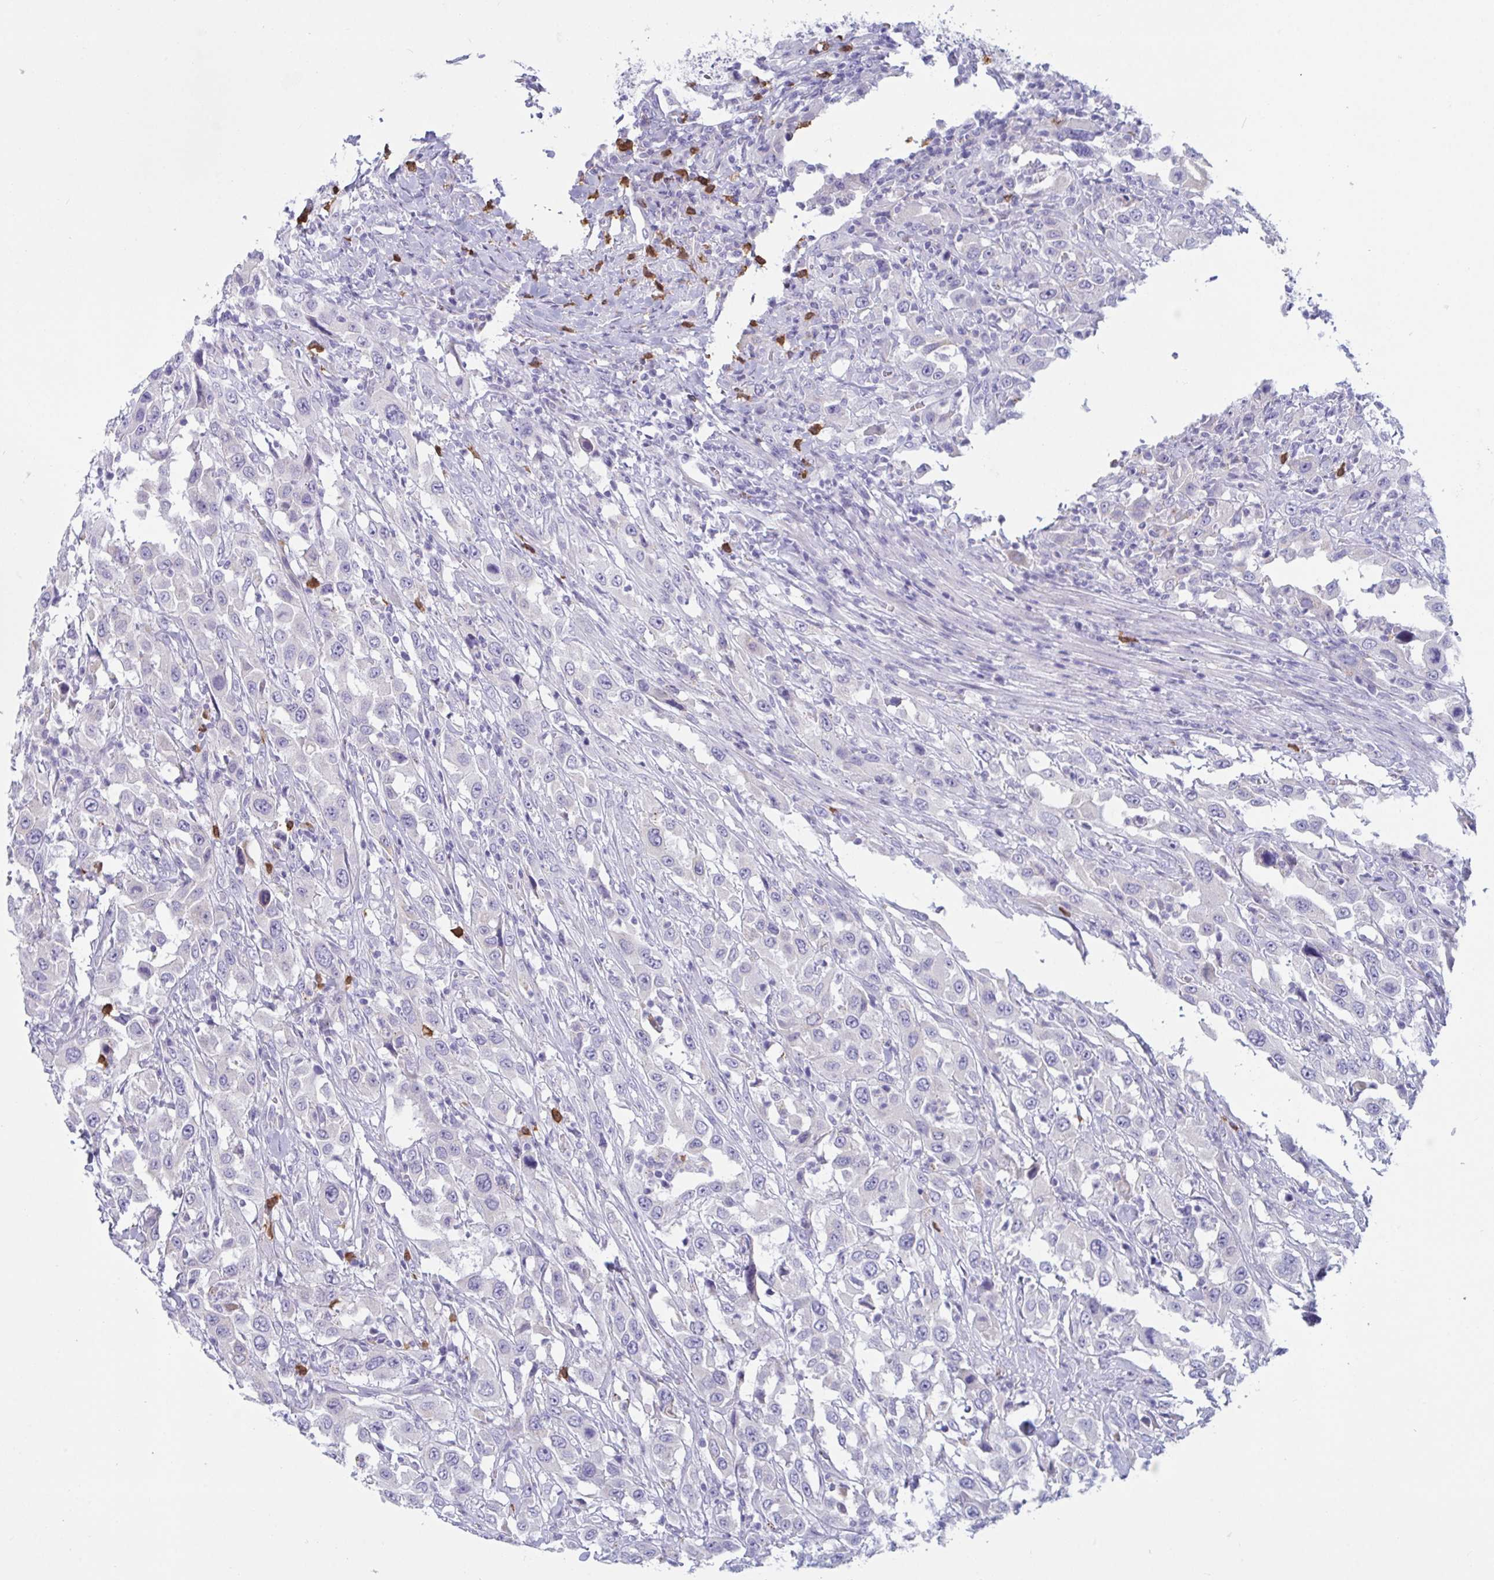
{"staining": {"intensity": "negative", "quantity": "none", "location": "none"}, "tissue": "urothelial cancer", "cell_type": "Tumor cells", "image_type": "cancer", "snomed": [{"axis": "morphology", "description": "Urothelial carcinoma, High grade"}, {"axis": "topography", "description": "Urinary bladder"}], "caption": "DAB (3,3'-diaminobenzidine) immunohistochemical staining of human urothelial cancer reveals no significant expression in tumor cells.", "gene": "TAS2R38", "patient": {"sex": "male", "age": 61}}